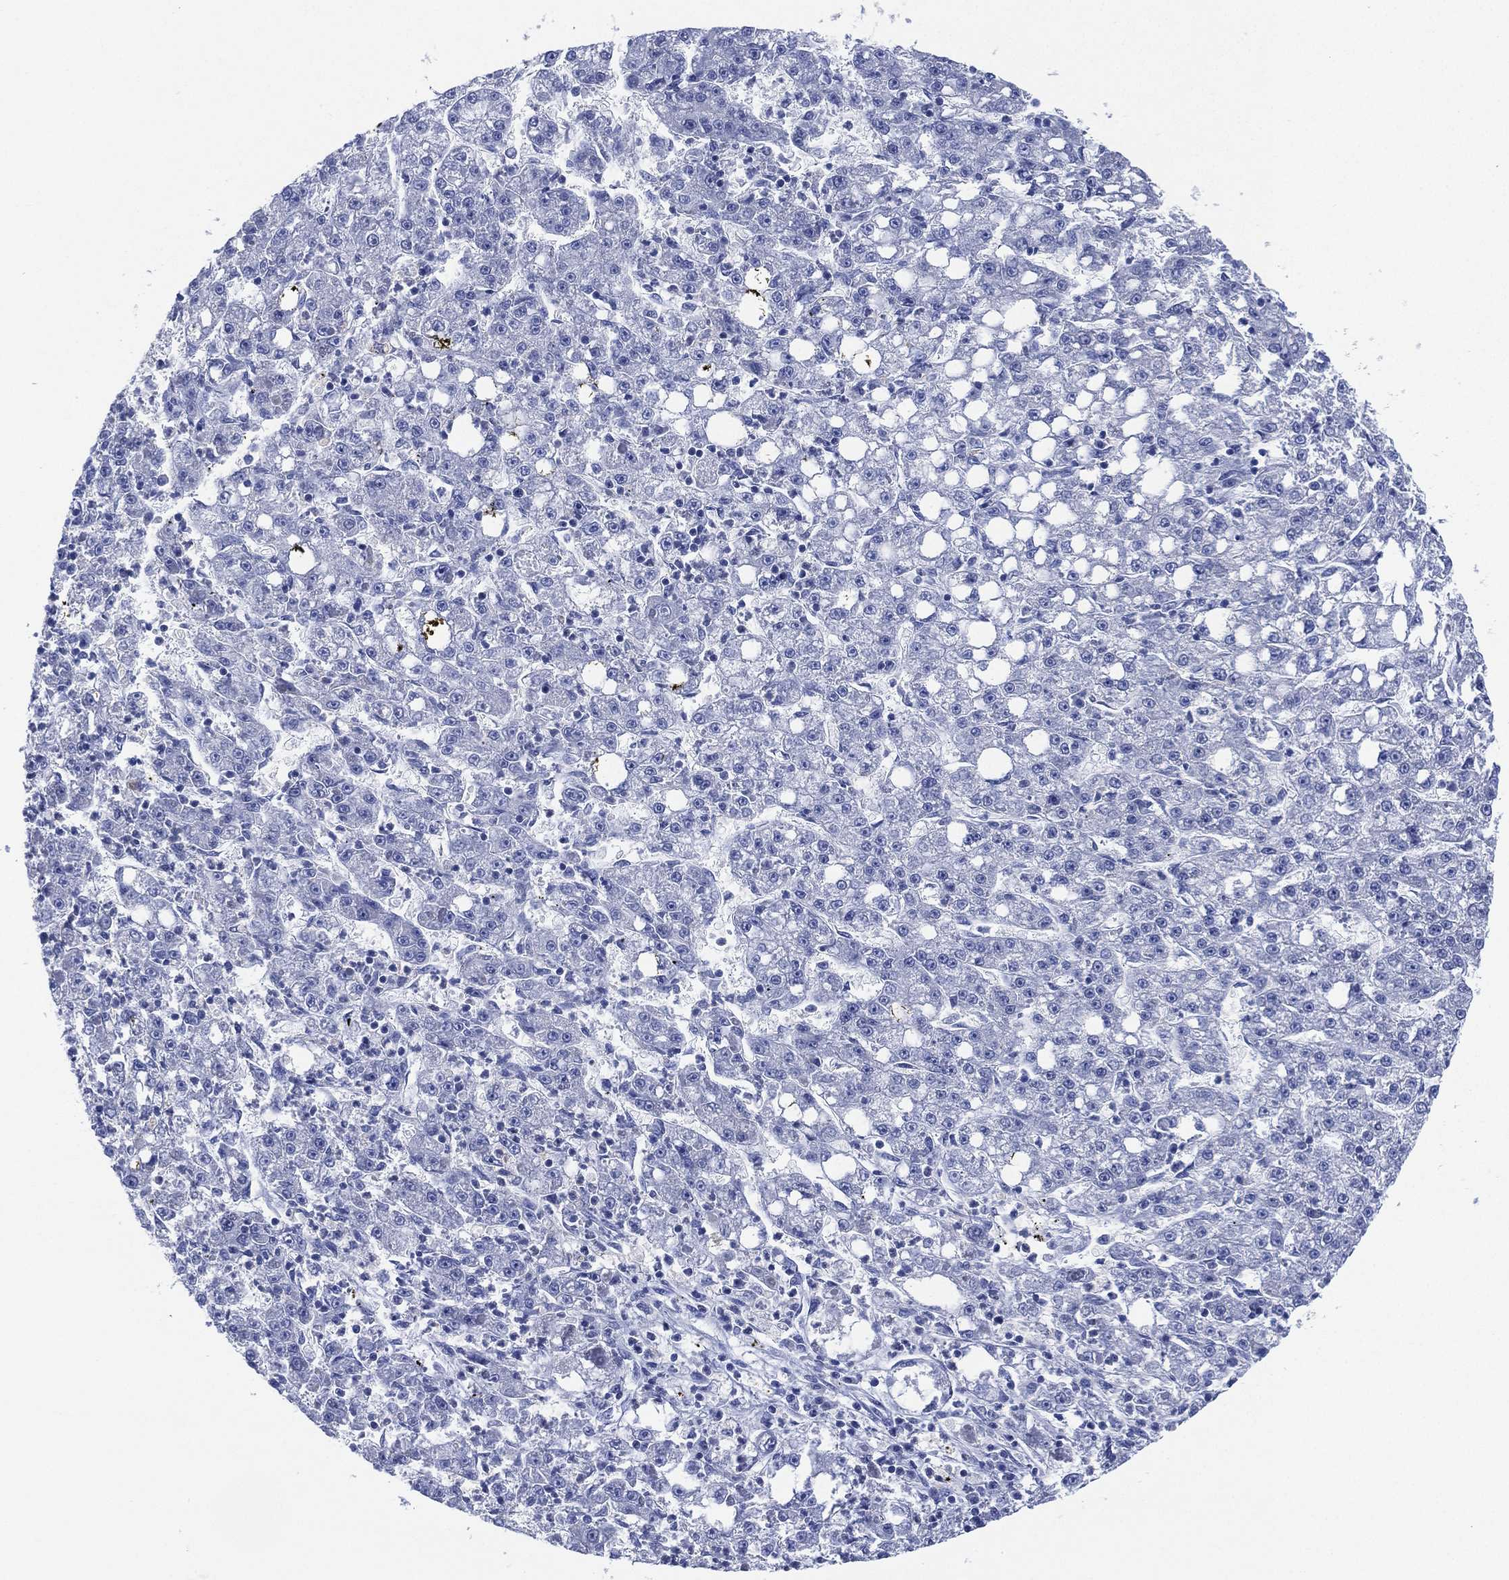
{"staining": {"intensity": "negative", "quantity": "none", "location": "none"}, "tissue": "liver cancer", "cell_type": "Tumor cells", "image_type": "cancer", "snomed": [{"axis": "morphology", "description": "Carcinoma, Hepatocellular, NOS"}, {"axis": "topography", "description": "Liver"}], "caption": "Immunohistochemical staining of human liver hepatocellular carcinoma shows no significant expression in tumor cells.", "gene": "SLC9C2", "patient": {"sex": "female", "age": 65}}